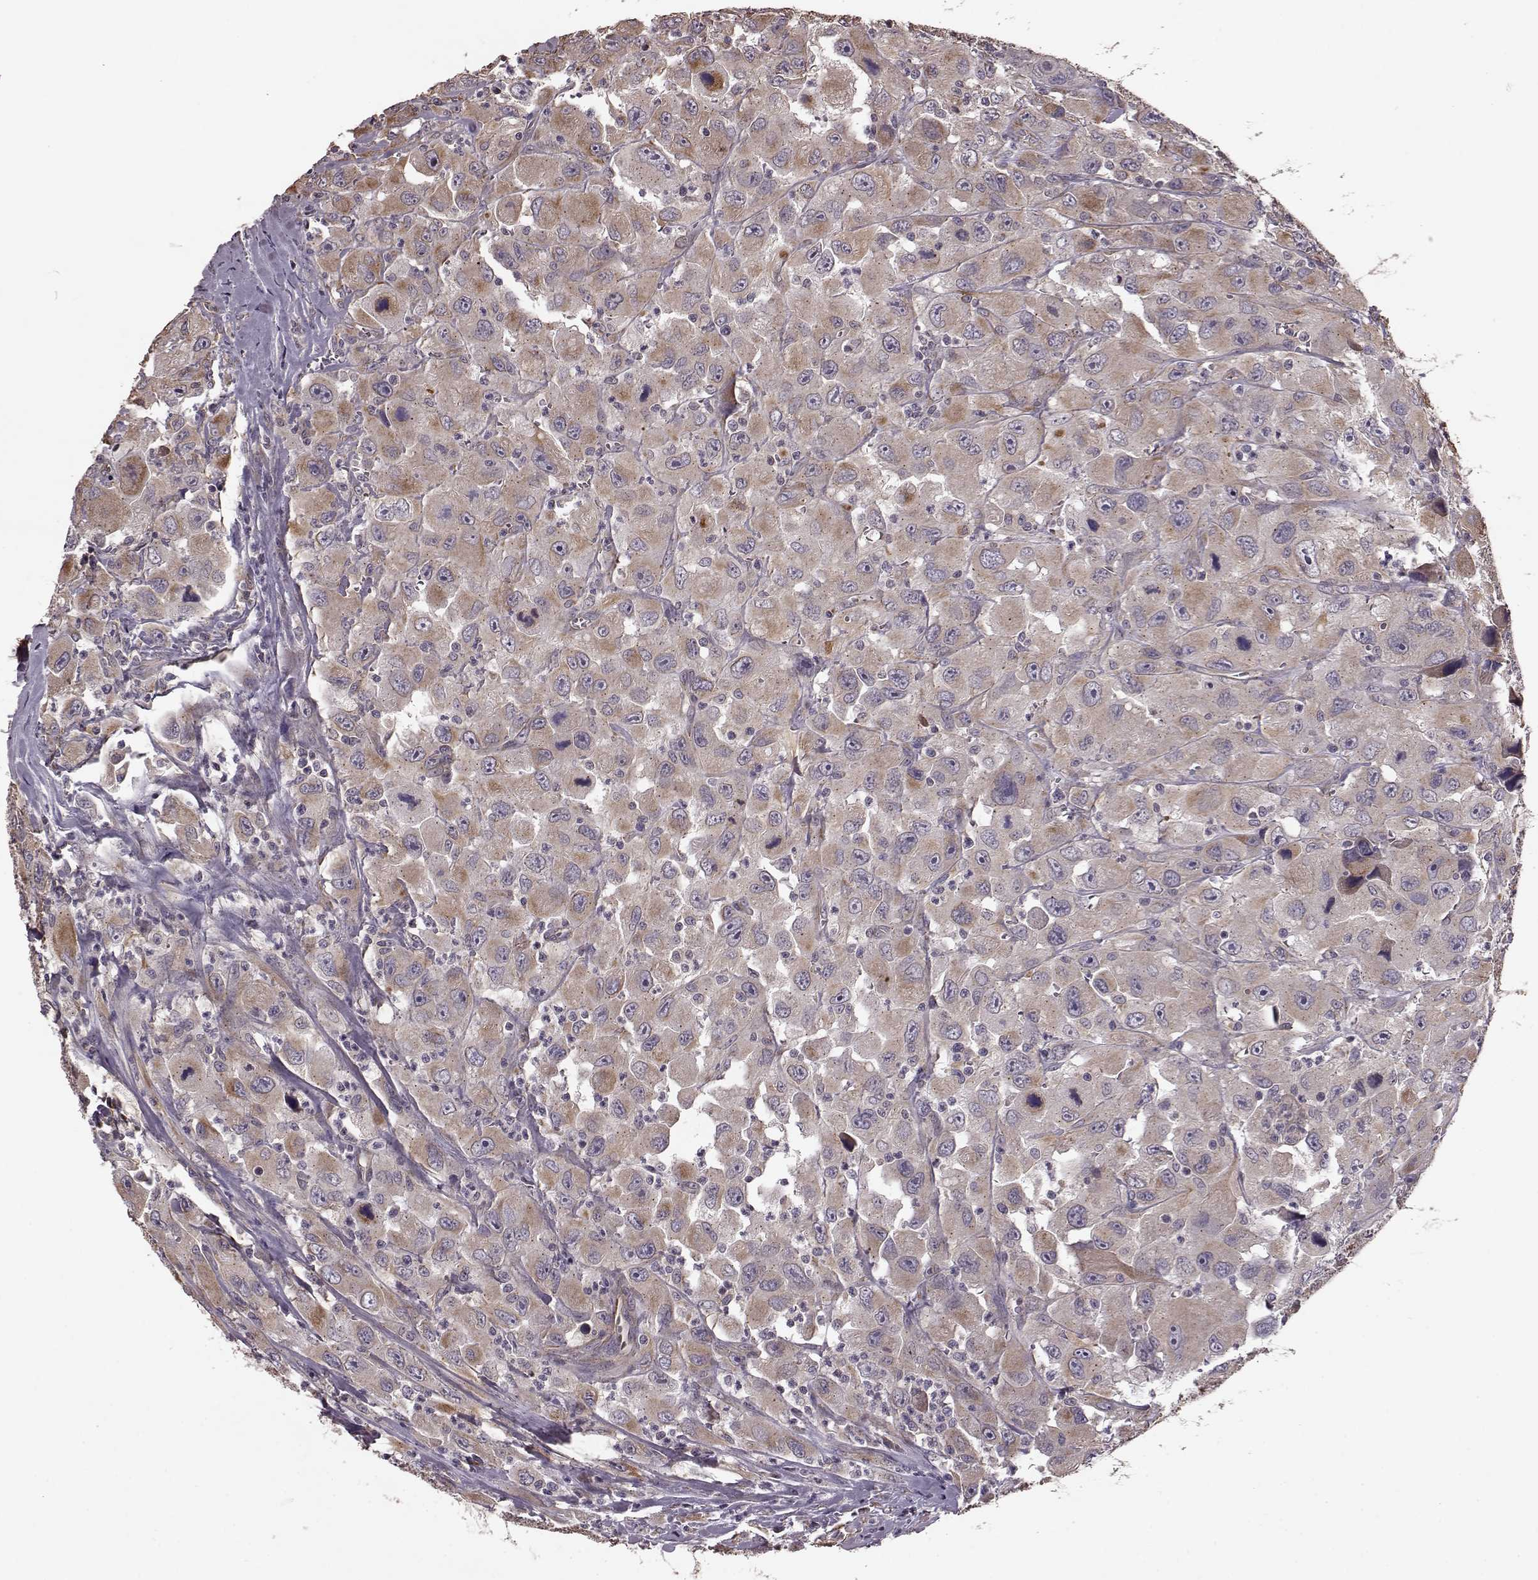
{"staining": {"intensity": "weak", "quantity": ">75%", "location": "cytoplasmic/membranous"}, "tissue": "head and neck cancer", "cell_type": "Tumor cells", "image_type": "cancer", "snomed": [{"axis": "morphology", "description": "Squamous cell carcinoma, NOS"}, {"axis": "morphology", "description": "Squamous cell carcinoma, metastatic, NOS"}, {"axis": "topography", "description": "Oral tissue"}, {"axis": "topography", "description": "Head-Neck"}], "caption": "High-power microscopy captured an IHC photomicrograph of head and neck metastatic squamous cell carcinoma, revealing weak cytoplasmic/membranous expression in approximately >75% of tumor cells.", "gene": "NTF3", "patient": {"sex": "female", "age": 85}}